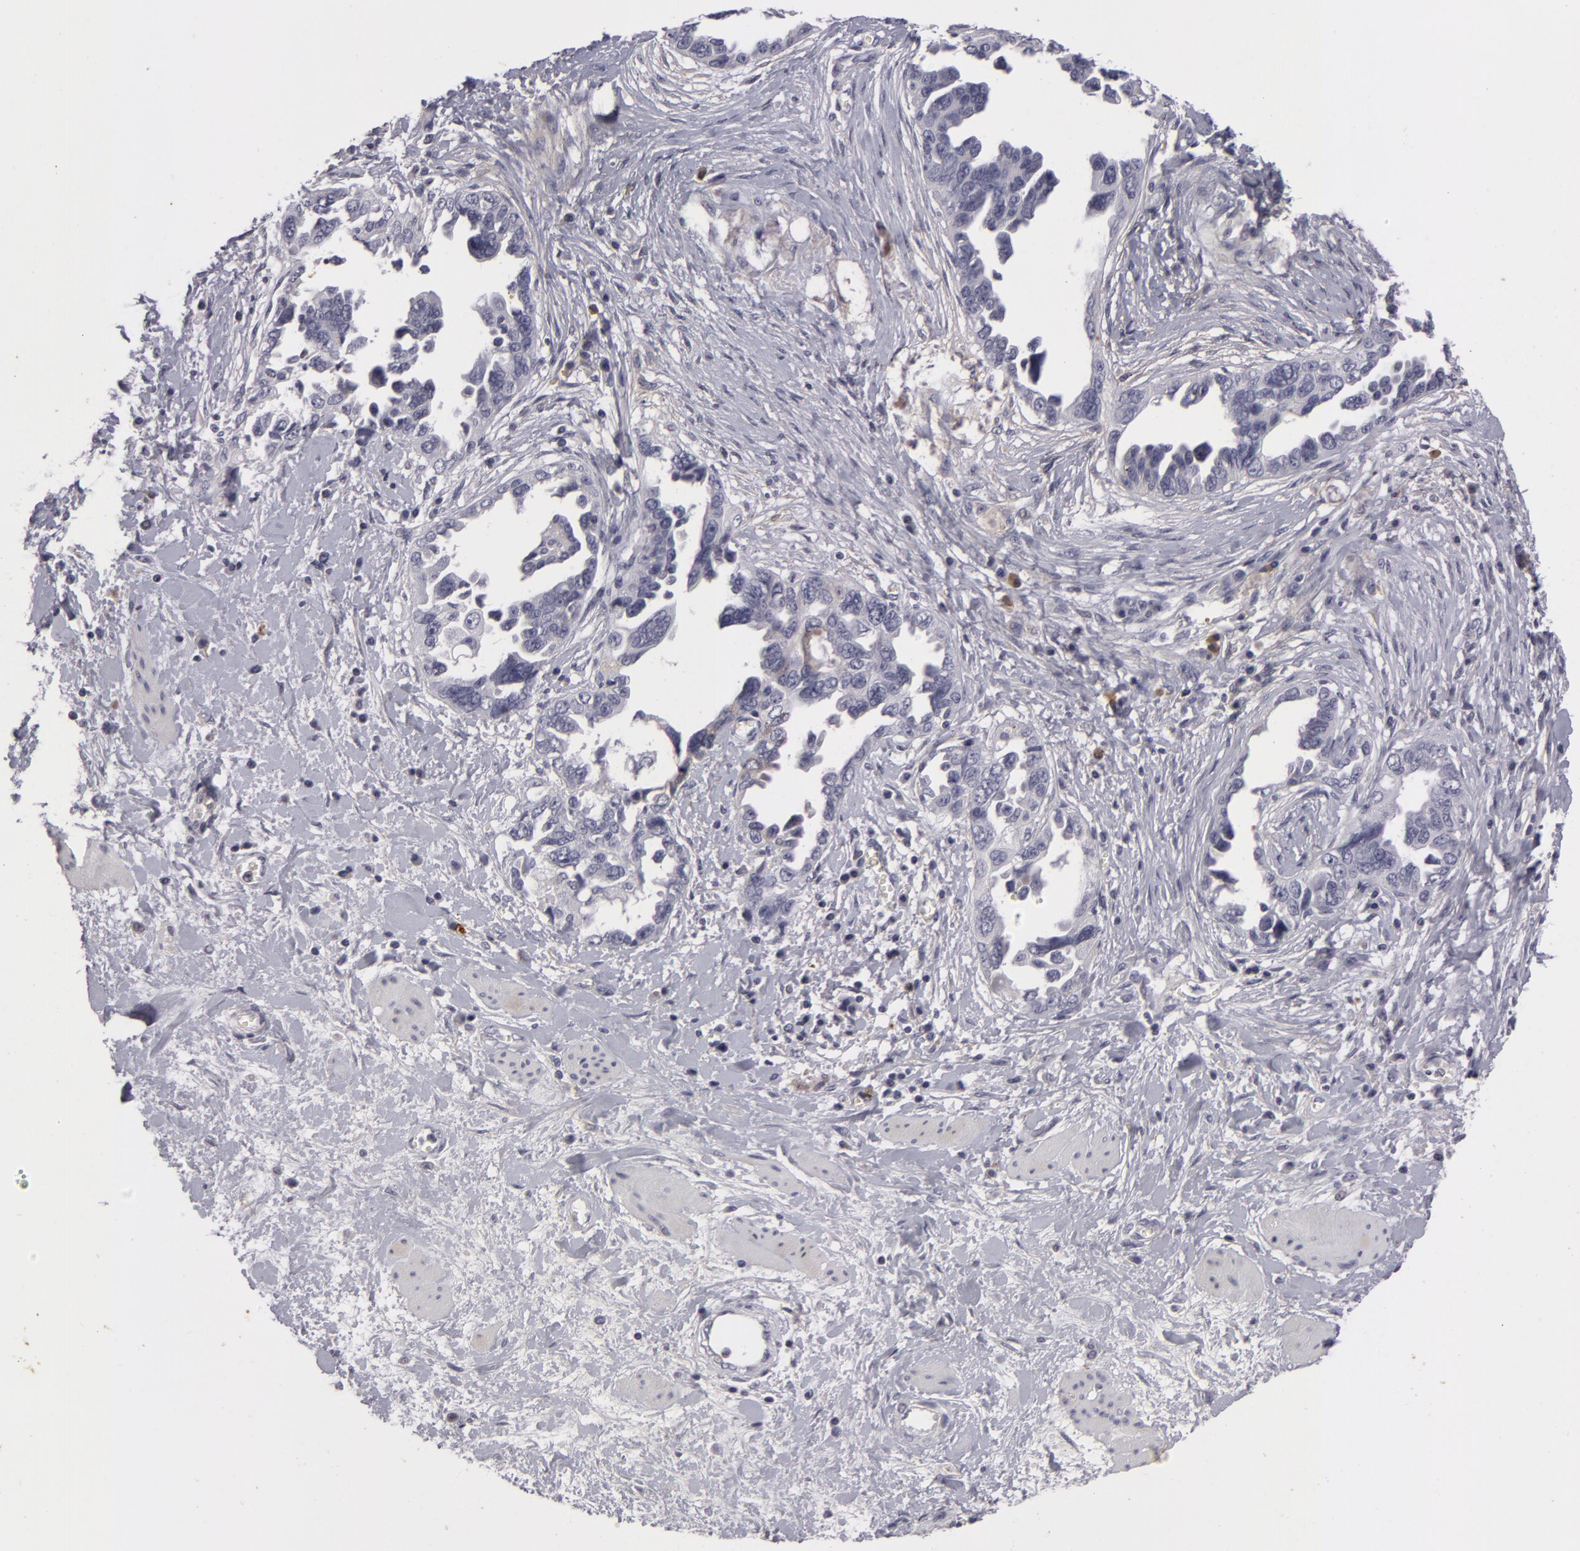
{"staining": {"intensity": "negative", "quantity": "none", "location": "none"}, "tissue": "ovarian cancer", "cell_type": "Tumor cells", "image_type": "cancer", "snomed": [{"axis": "morphology", "description": "Cystadenocarcinoma, serous, NOS"}, {"axis": "topography", "description": "Ovary"}], "caption": "Immunohistochemistry (IHC) of ovarian cancer (serous cystadenocarcinoma) exhibits no expression in tumor cells.", "gene": "NLGN4X", "patient": {"sex": "female", "age": 63}}